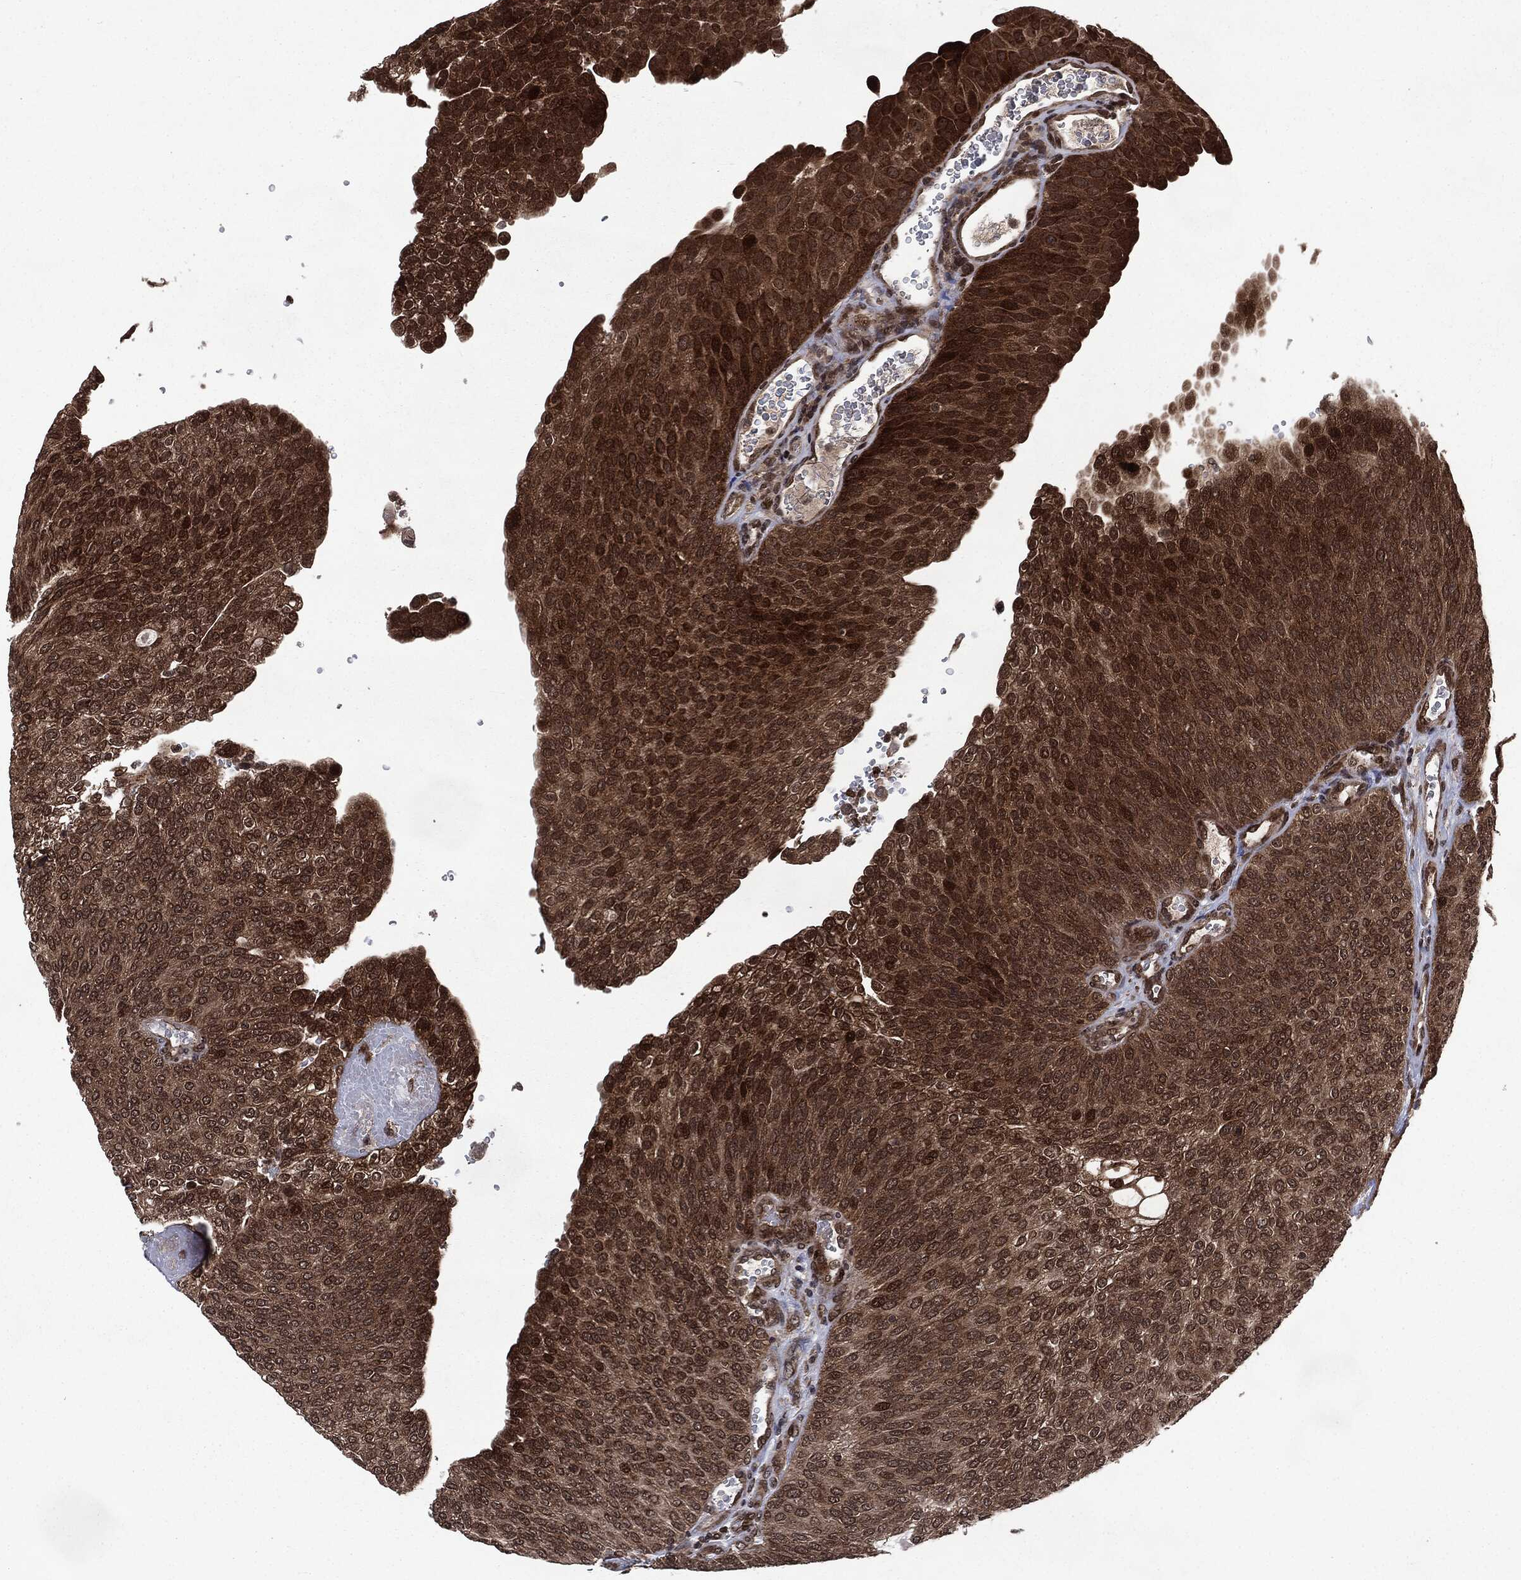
{"staining": {"intensity": "strong", "quantity": "25%-75%", "location": "cytoplasmic/membranous,nuclear"}, "tissue": "urothelial cancer", "cell_type": "Tumor cells", "image_type": "cancer", "snomed": [{"axis": "morphology", "description": "Urothelial carcinoma, High grade"}, {"axis": "topography", "description": "Urinary bladder"}], "caption": "Immunohistochemical staining of urothelial cancer demonstrates strong cytoplasmic/membranous and nuclear protein expression in about 25%-75% of tumor cells.", "gene": "STAU2", "patient": {"sex": "female", "age": 79}}